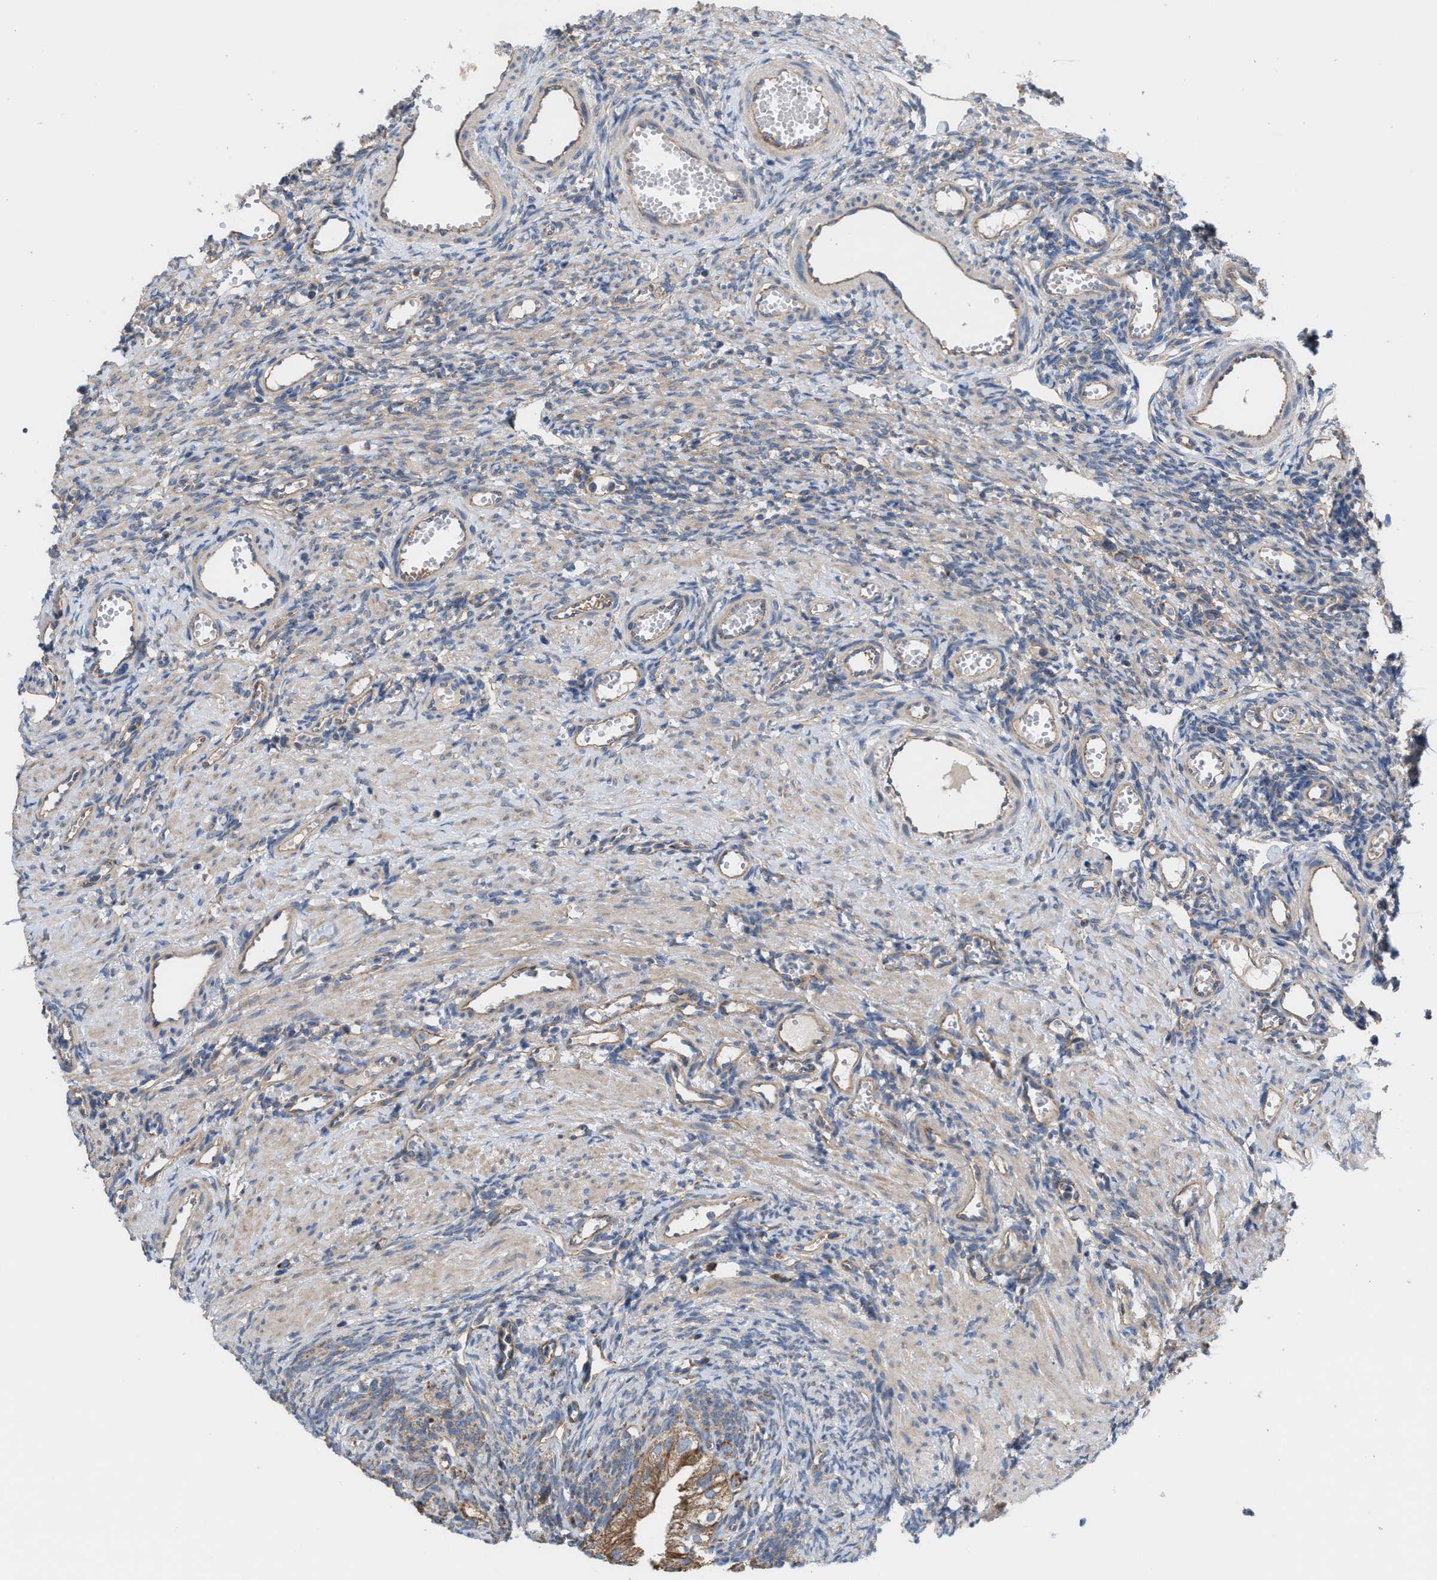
{"staining": {"intensity": "moderate", "quantity": ">75%", "location": "cytoplasmic/membranous"}, "tissue": "ovary", "cell_type": "Follicle cells", "image_type": "normal", "snomed": [{"axis": "morphology", "description": "Normal tissue, NOS"}, {"axis": "topography", "description": "Ovary"}], "caption": "Brown immunohistochemical staining in normal human ovary displays moderate cytoplasmic/membranous staining in about >75% of follicle cells.", "gene": "OXSM", "patient": {"sex": "female", "age": 33}}